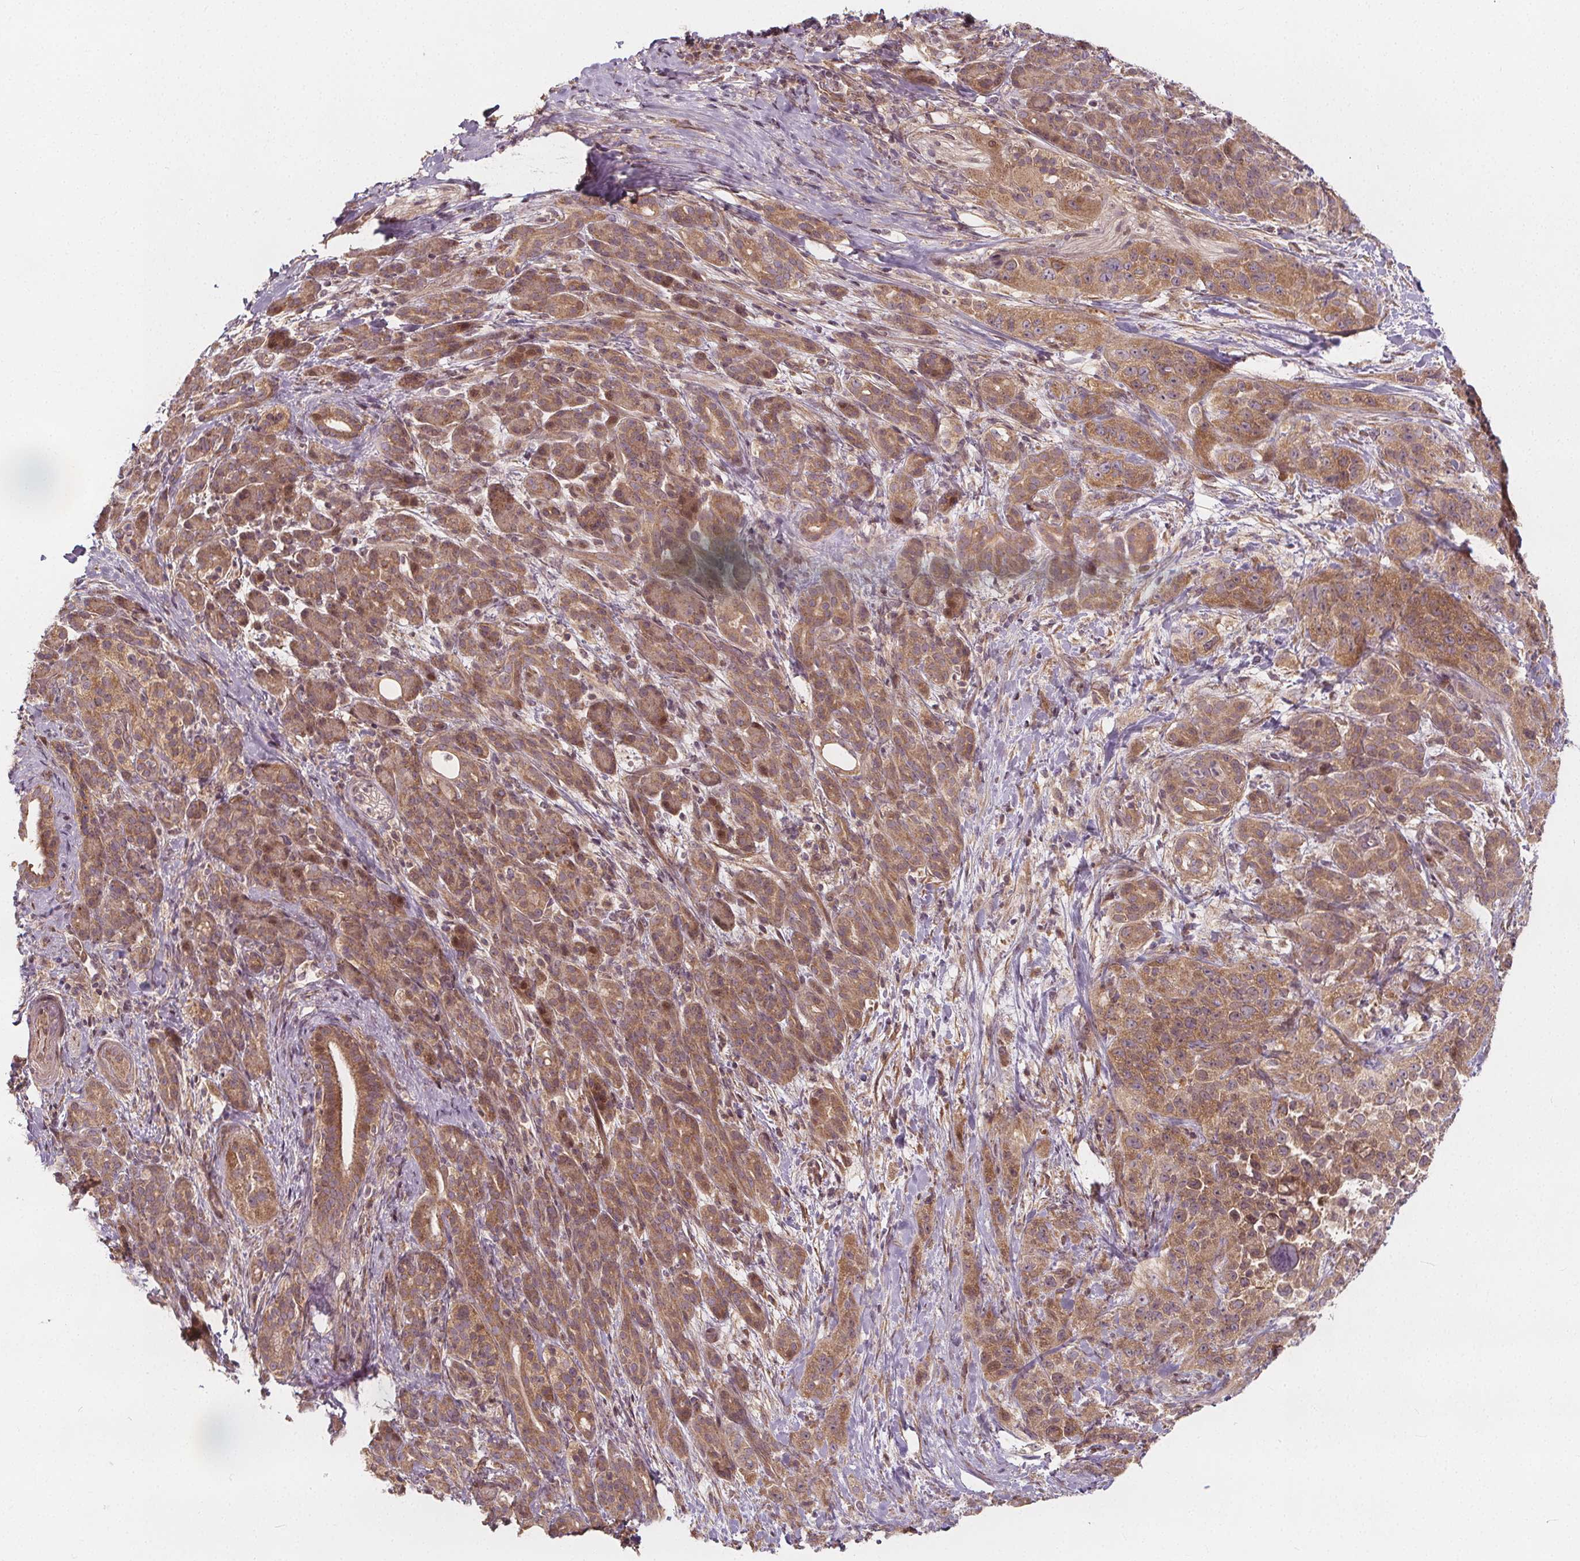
{"staining": {"intensity": "moderate", "quantity": ">75%", "location": "cytoplasmic/membranous"}, "tissue": "pancreatic cancer", "cell_type": "Tumor cells", "image_type": "cancer", "snomed": [{"axis": "morphology", "description": "Adenocarcinoma, NOS"}, {"axis": "topography", "description": "Pancreas"}], "caption": "Protein expression analysis of pancreatic cancer exhibits moderate cytoplasmic/membranous staining in approximately >75% of tumor cells.", "gene": "AKT1S1", "patient": {"sex": "male", "age": 44}}